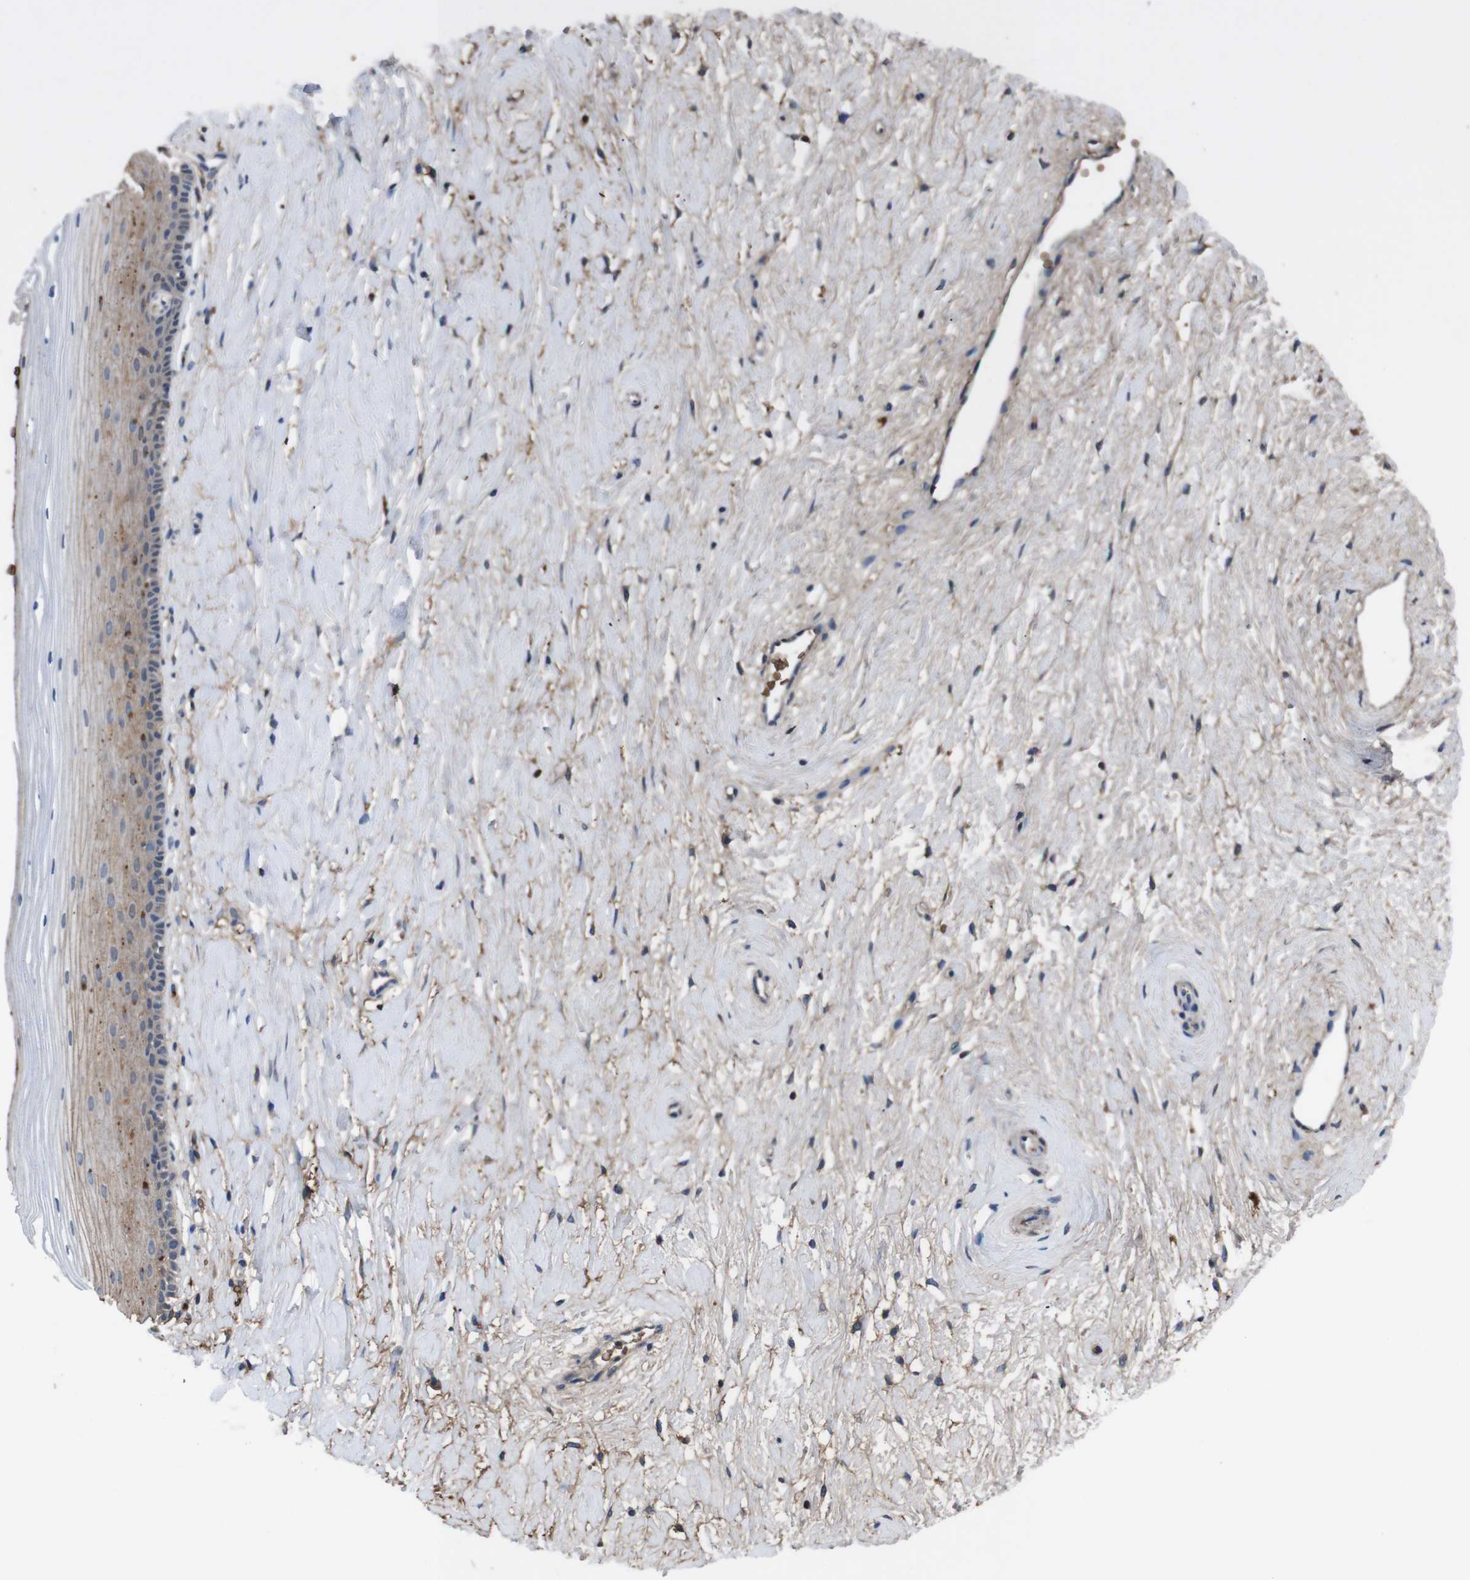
{"staining": {"intensity": "negative", "quantity": "none", "location": "none"}, "tissue": "cervix", "cell_type": "Glandular cells", "image_type": "normal", "snomed": [{"axis": "morphology", "description": "Normal tissue, NOS"}, {"axis": "topography", "description": "Cervix"}], "caption": "High magnification brightfield microscopy of unremarkable cervix stained with DAB (3,3'-diaminobenzidine) (brown) and counterstained with hematoxylin (blue): glandular cells show no significant positivity. The staining is performed using DAB brown chromogen with nuclei counter-stained in using hematoxylin.", "gene": "SPTB", "patient": {"sex": "female", "age": 39}}